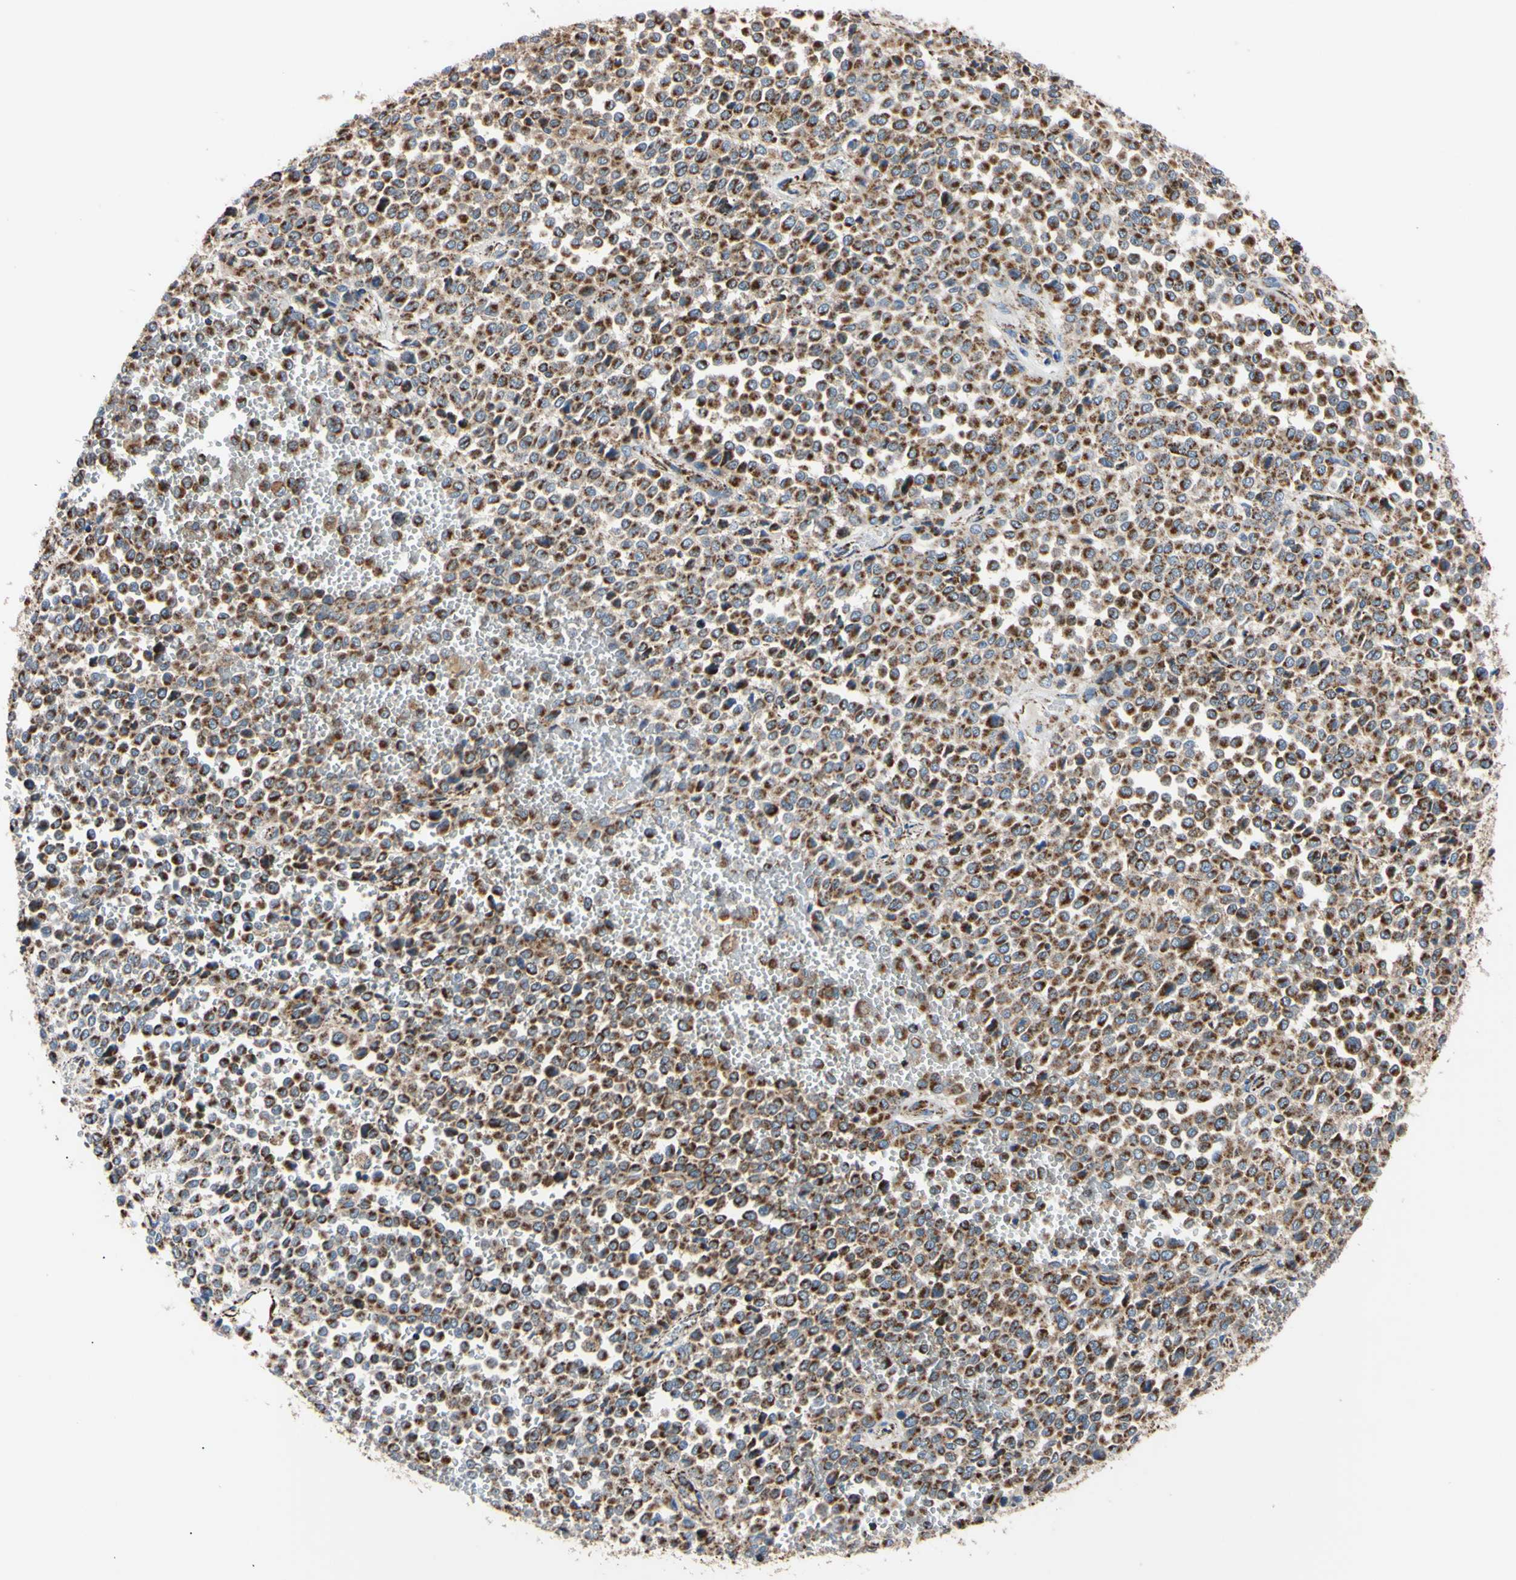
{"staining": {"intensity": "strong", "quantity": ">75%", "location": "cytoplasmic/membranous"}, "tissue": "melanoma", "cell_type": "Tumor cells", "image_type": "cancer", "snomed": [{"axis": "morphology", "description": "Malignant melanoma, Metastatic site"}, {"axis": "topography", "description": "Pancreas"}], "caption": "Immunohistochemistry (IHC) of human melanoma shows high levels of strong cytoplasmic/membranous expression in about >75% of tumor cells.", "gene": "CLPP", "patient": {"sex": "female", "age": 30}}